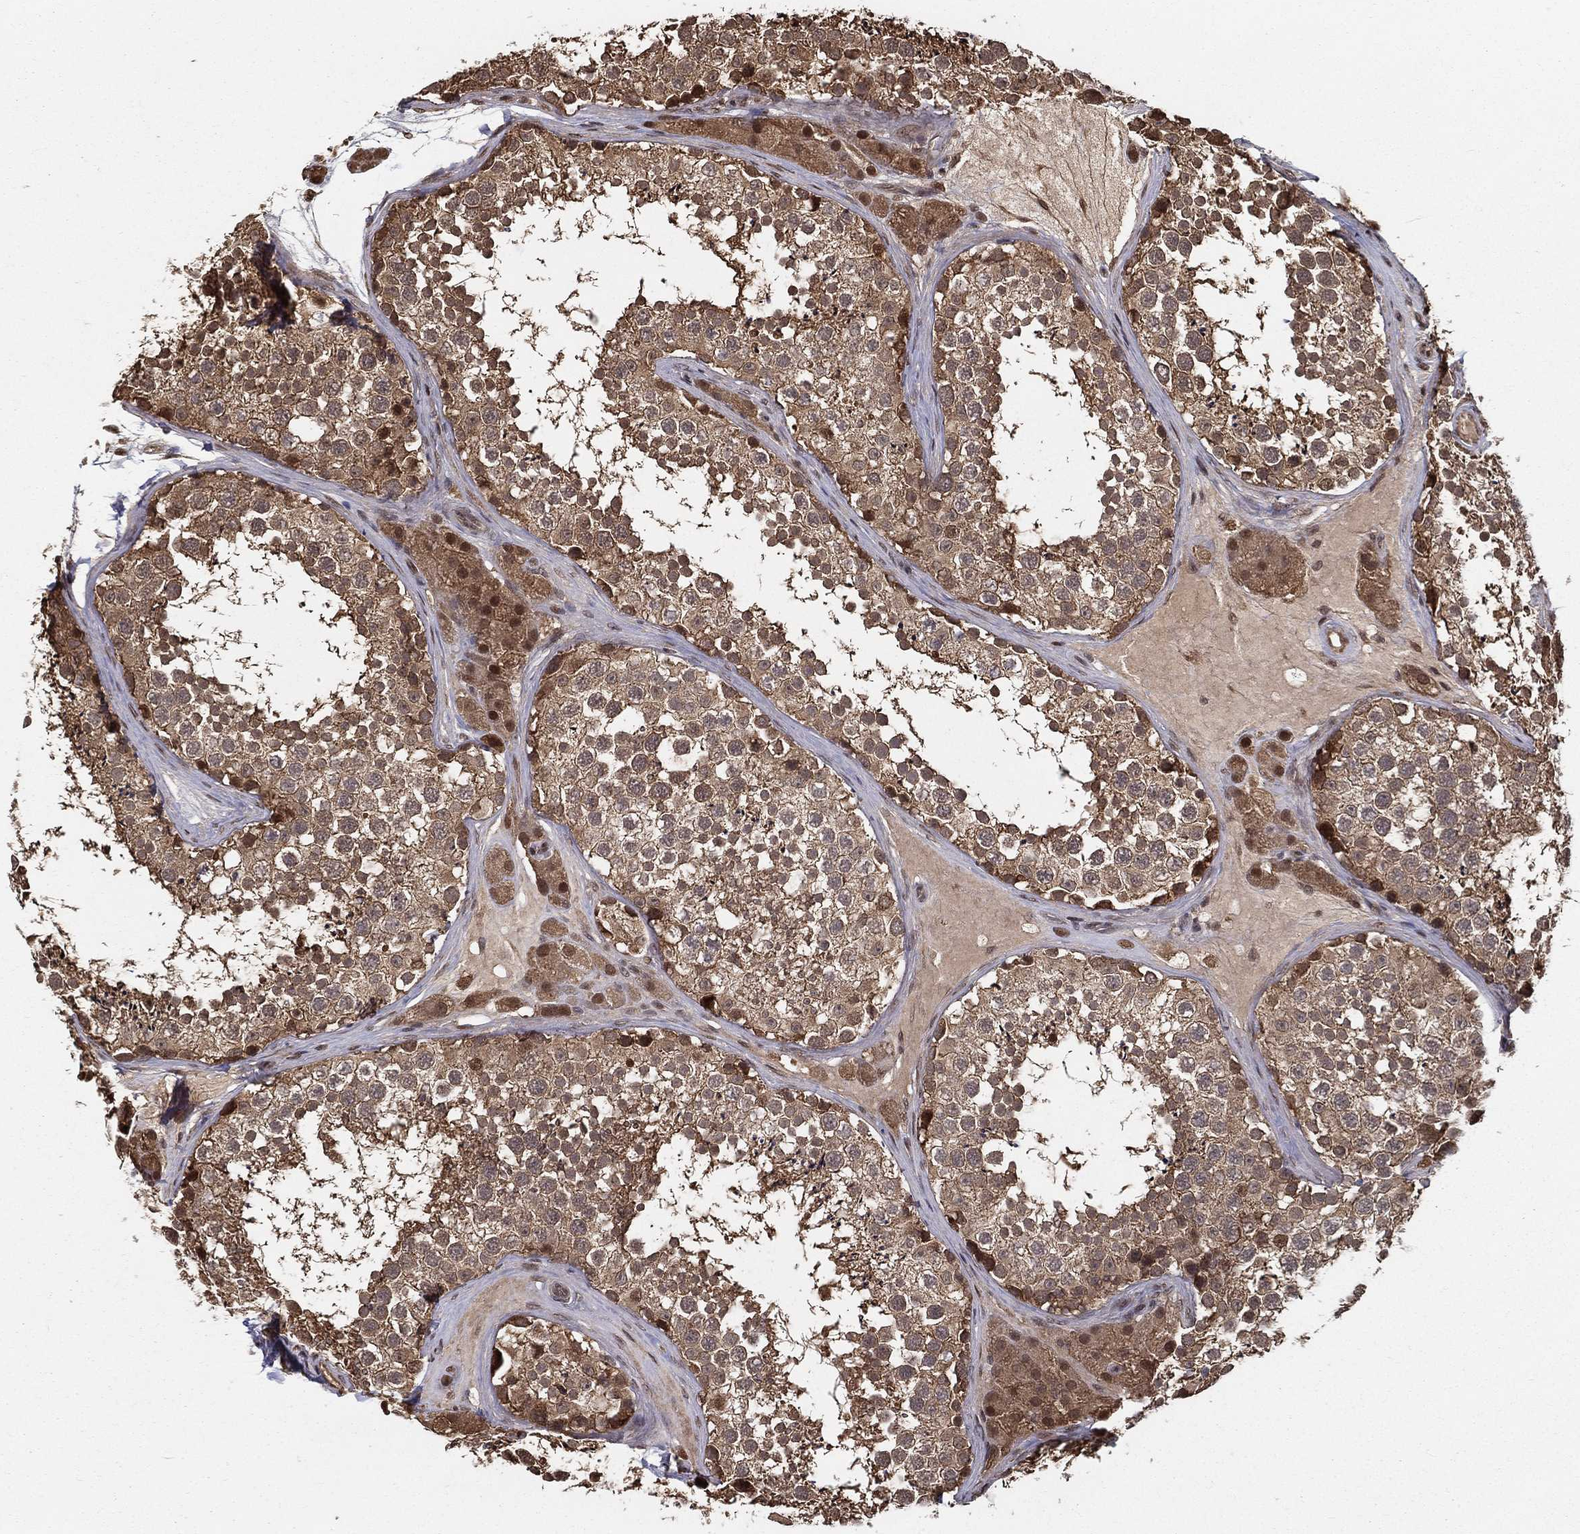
{"staining": {"intensity": "strong", "quantity": "25%-75%", "location": "cytoplasmic/membranous,nuclear"}, "tissue": "testis", "cell_type": "Cells in seminiferous ducts", "image_type": "normal", "snomed": [{"axis": "morphology", "description": "Normal tissue, NOS"}, {"axis": "topography", "description": "Testis"}], "caption": "High-power microscopy captured an IHC photomicrograph of normal testis, revealing strong cytoplasmic/membranous,nuclear expression in approximately 25%-75% of cells in seminiferous ducts.", "gene": "SLC6A6", "patient": {"sex": "male", "age": 41}}